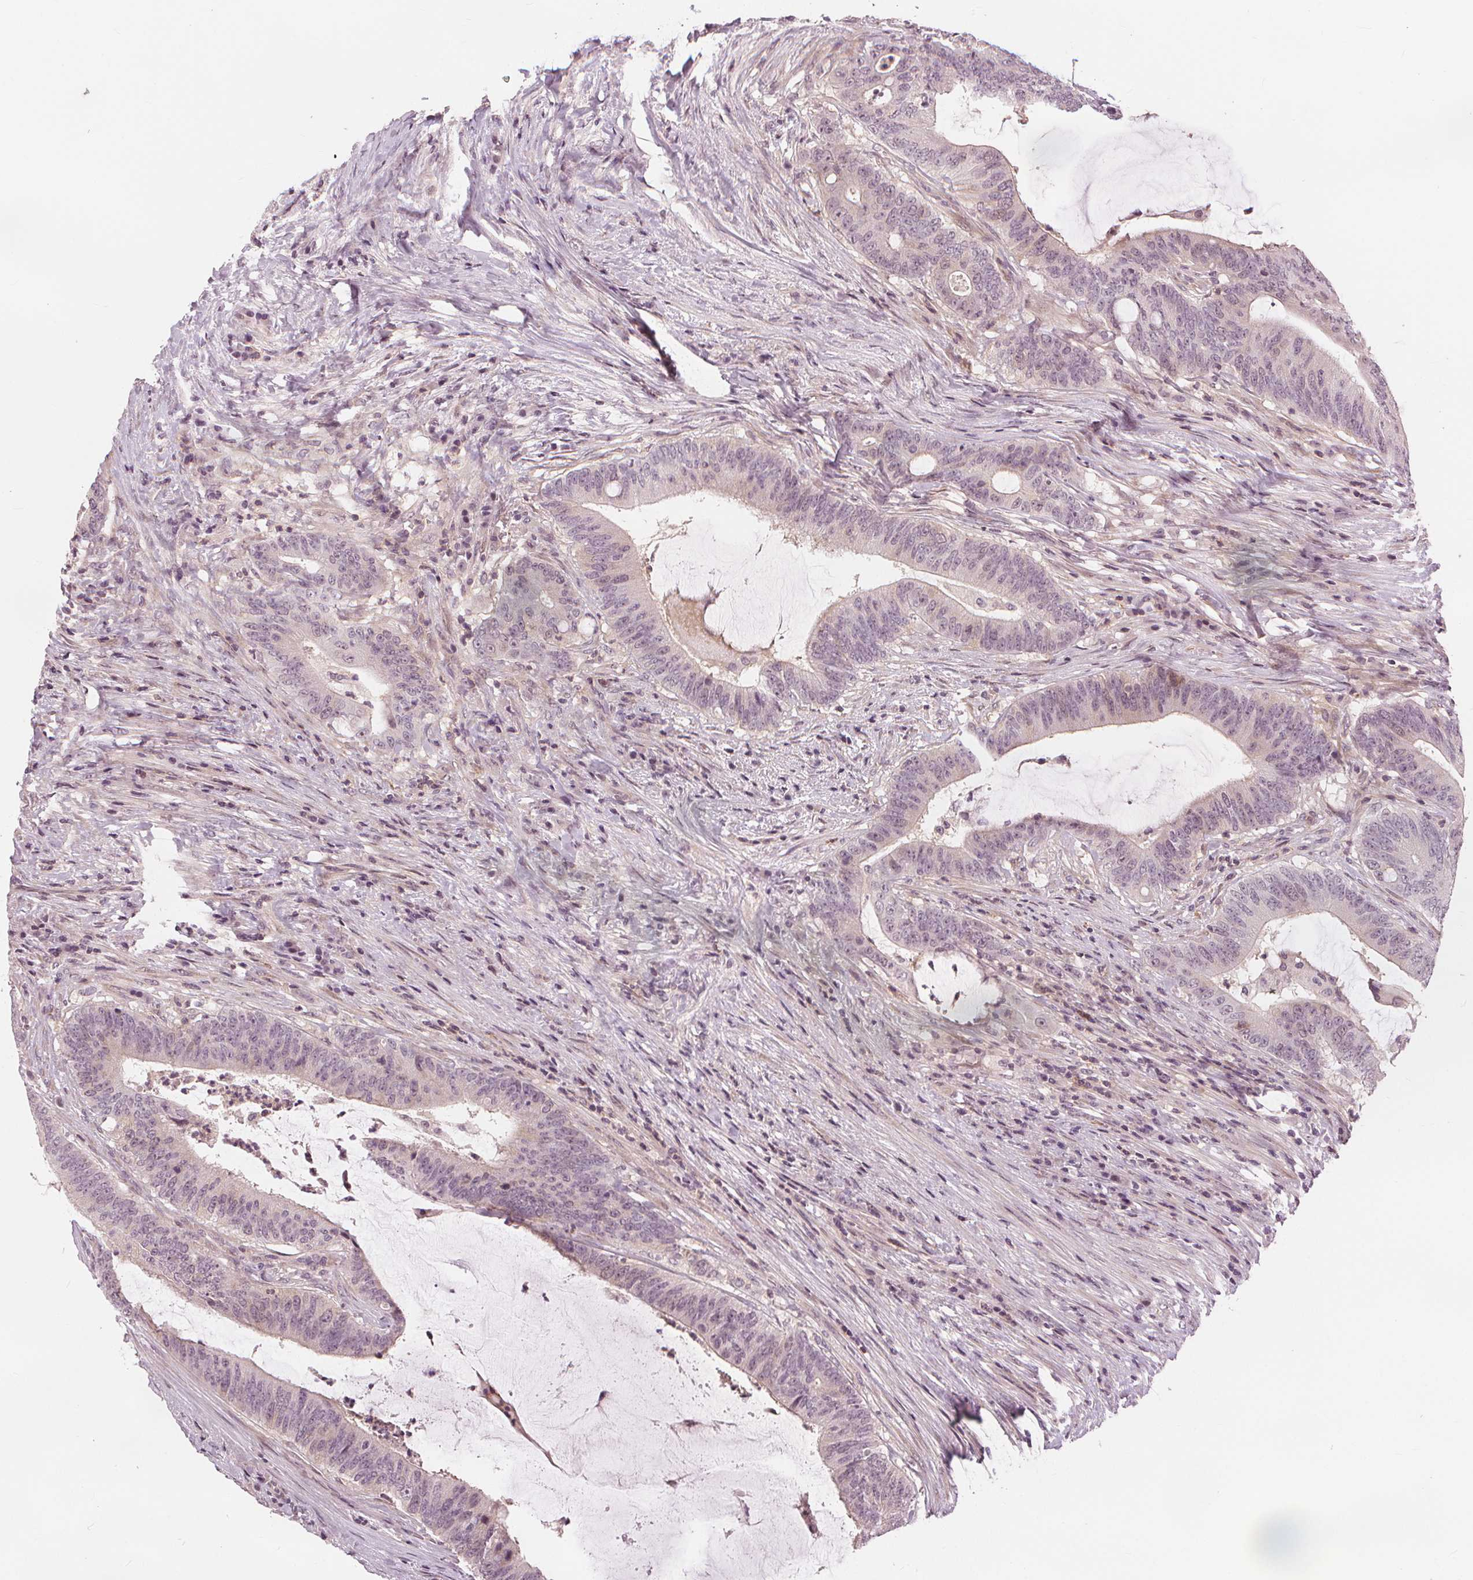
{"staining": {"intensity": "negative", "quantity": "none", "location": "none"}, "tissue": "colorectal cancer", "cell_type": "Tumor cells", "image_type": "cancer", "snomed": [{"axis": "morphology", "description": "Adenocarcinoma, NOS"}, {"axis": "topography", "description": "Colon"}], "caption": "The immunohistochemistry (IHC) micrograph has no significant staining in tumor cells of colorectal cancer (adenocarcinoma) tissue. (Stains: DAB immunohistochemistry with hematoxylin counter stain, Microscopy: brightfield microscopy at high magnification).", "gene": "SLC34A1", "patient": {"sex": "female", "age": 43}}